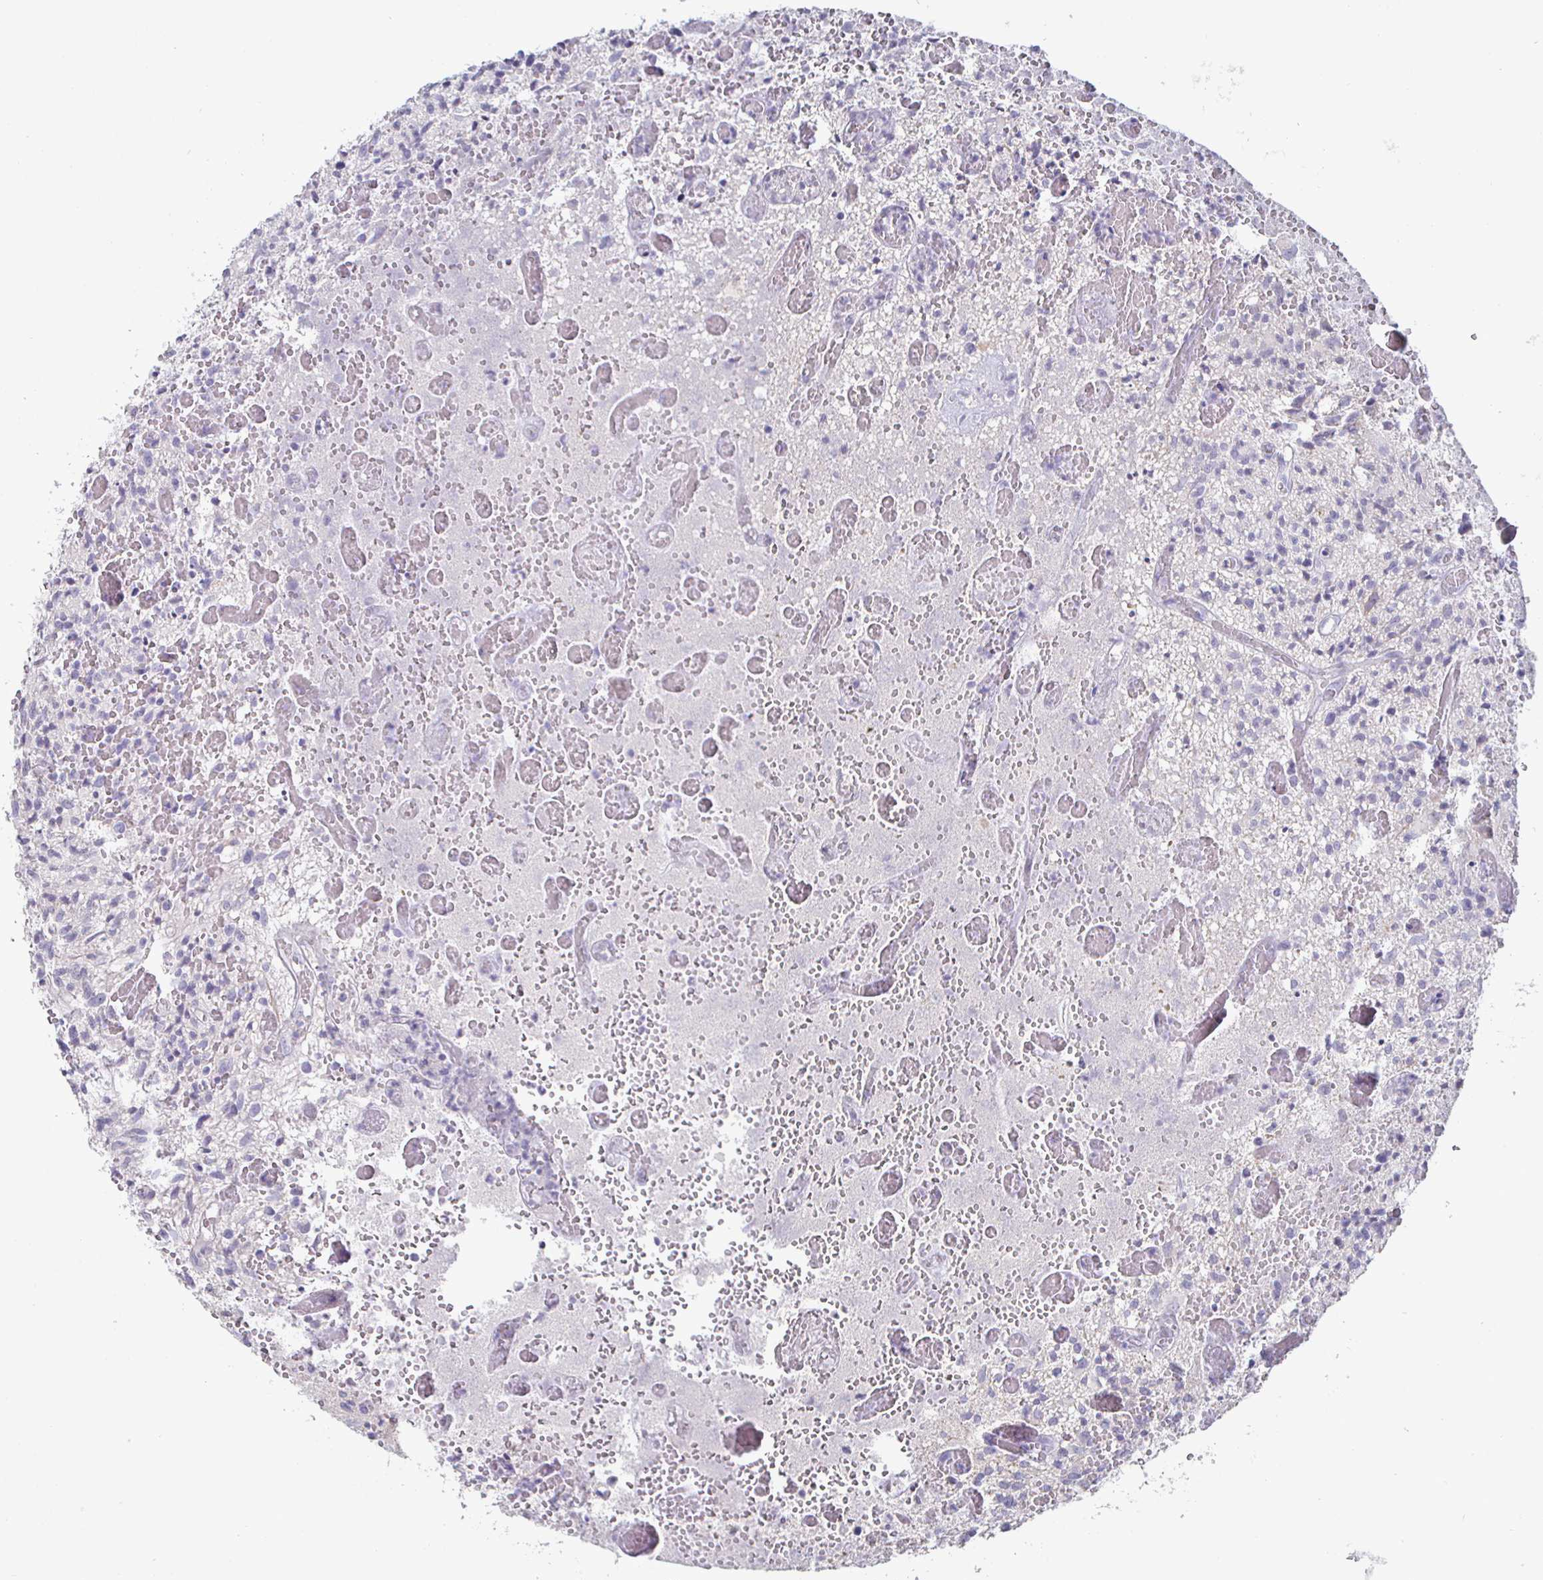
{"staining": {"intensity": "negative", "quantity": "none", "location": "none"}, "tissue": "glioma", "cell_type": "Tumor cells", "image_type": "cancer", "snomed": [{"axis": "morphology", "description": "Glioma, malignant, High grade"}, {"axis": "topography", "description": "Brain"}], "caption": "Image shows no protein expression in tumor cells of glioma tissue.", "gene": "ENPP1", "patient": {"sex": "male", "age": 75}}